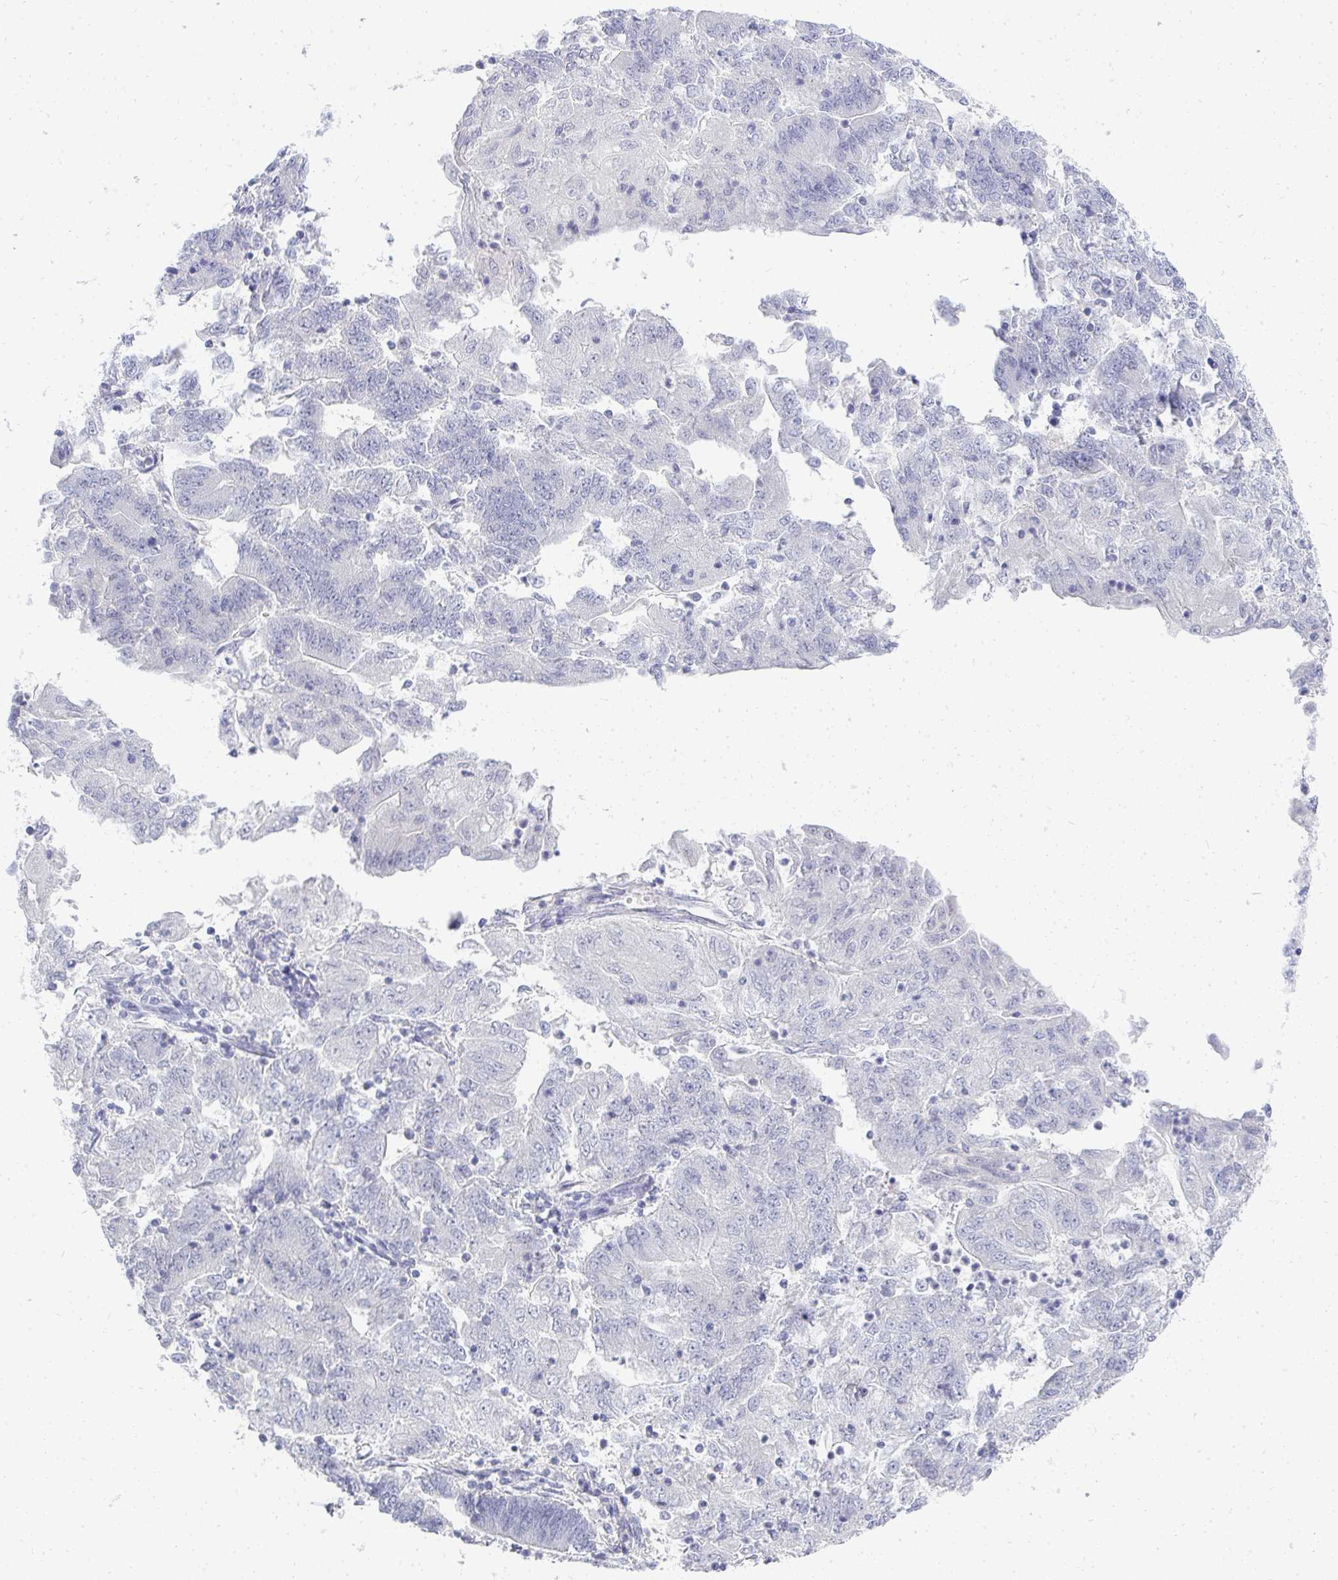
{"staining": {"intensity": "negative", "quantity": "none", "location": "none"}, "tissue": "endometrial cancer", "cell_type": "Tumor cells", "image_type": "cancer", "snomed": [{"axis": "morphology", "description": "Adenocarcinoma, NOS"}, {"axis": "topography", "description": "Endometrium"}], "caption": "This is an IHC photomicrograph of human adenocarcinoma (endometrial). There is no staining in tumor cells.", "gene": "TMEM82", "patient": {"sex": "female", "age": 70}}